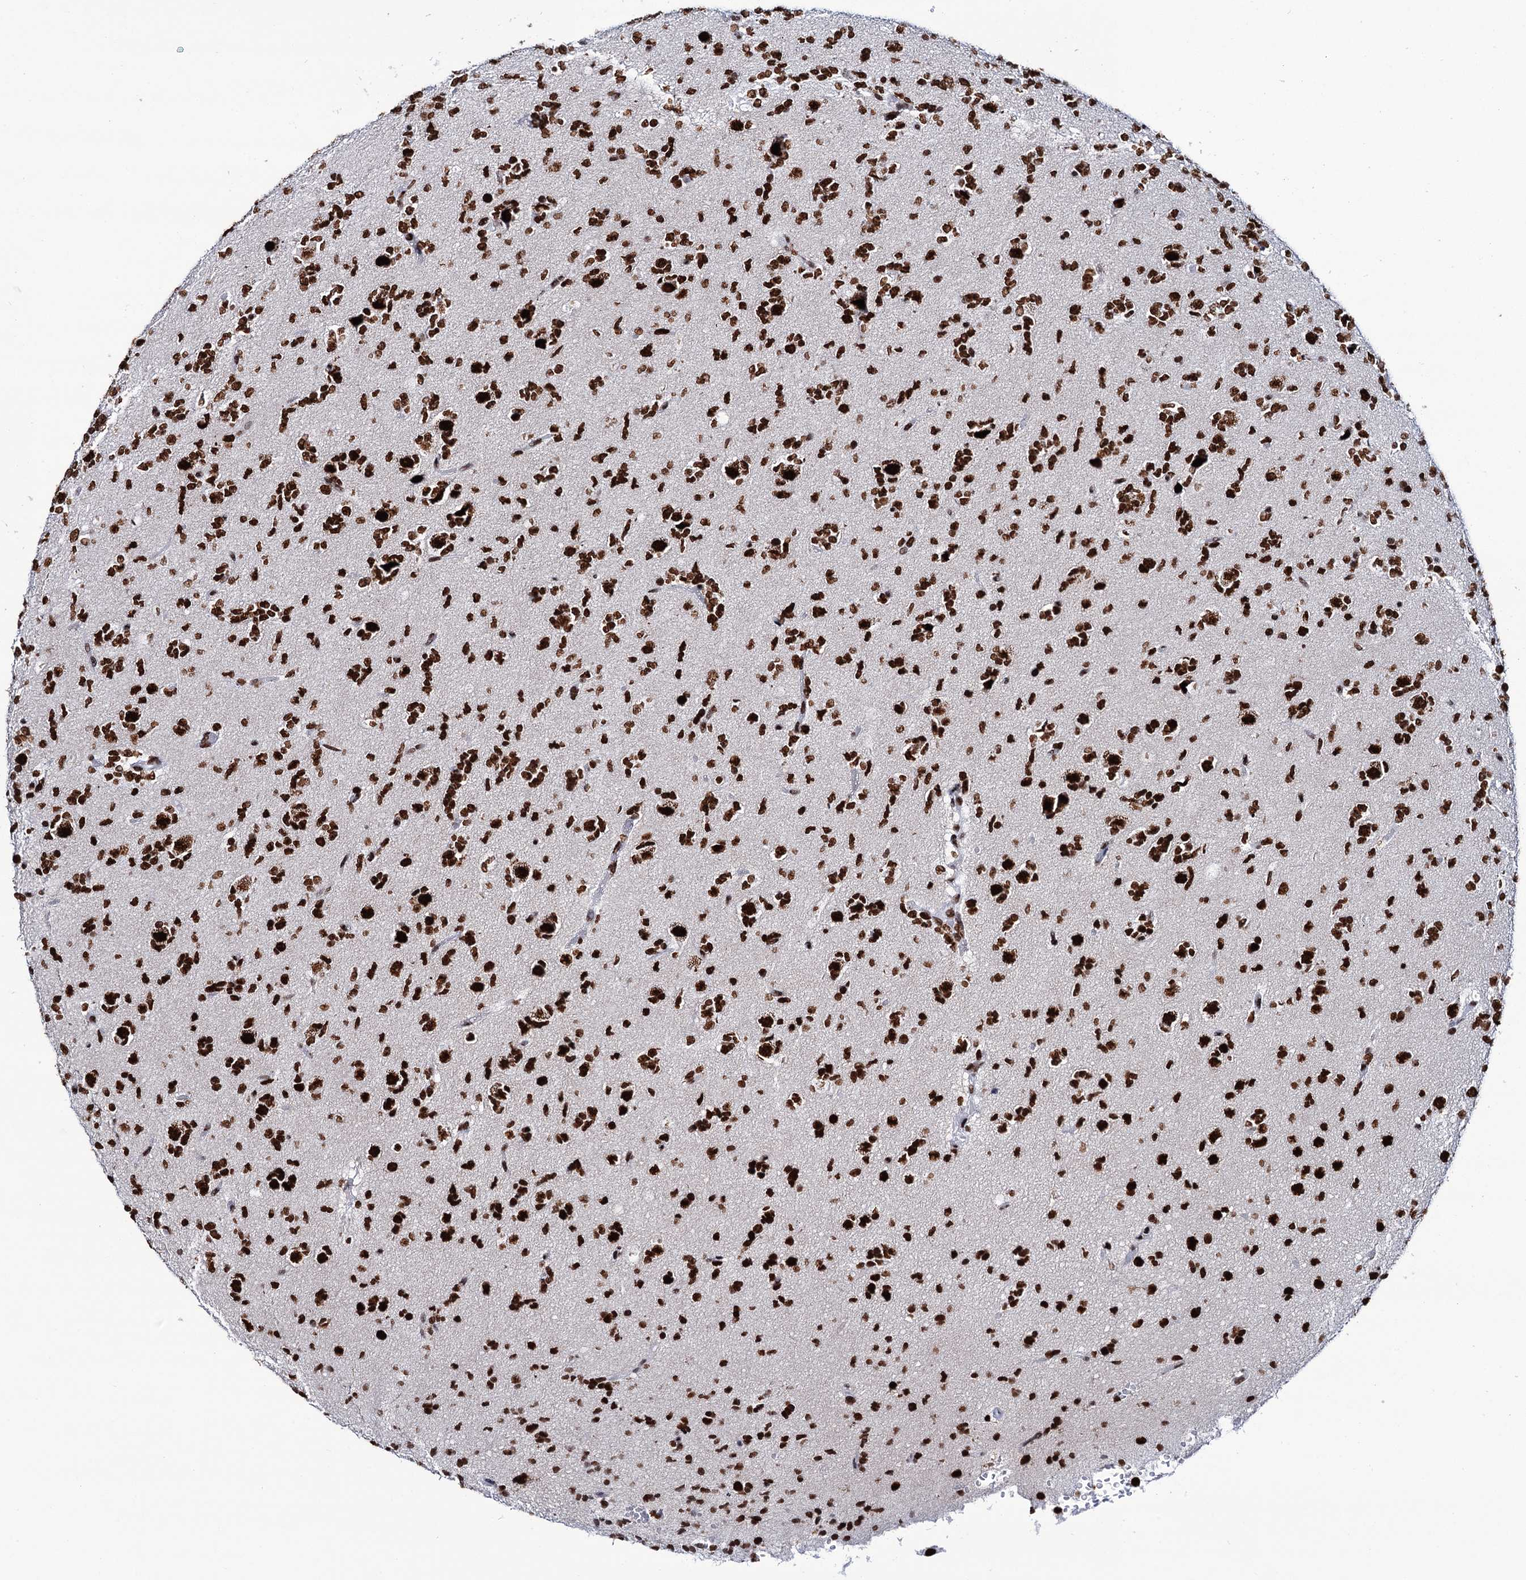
{"staining": {"intensity": "strong", "quantity": ">75%", "location": "nuclear"}, "tissue": "glioma", "cell_type": "Tumor cells", "image_type": "cancer", "snomed": [{"axis": "morphology", "description": "Glioma, malignant, High grade"}, {"axis": "topography", "description": "Brain"}], "caption": "Malignant glioma (high-grade) tissue exhibits strong nuclear staining in approximately >75% of tumor cells, visualized by immunohistochemistry. The staining was performed using DAB (3,3'-diaminobenzidine) to visualize the protein expression in brown, while the nuclei were stained in blue with hematoxylin (Magnification: 20x).", "gene": "MATR3", "patient": {"sex": "female", "age": 62}}